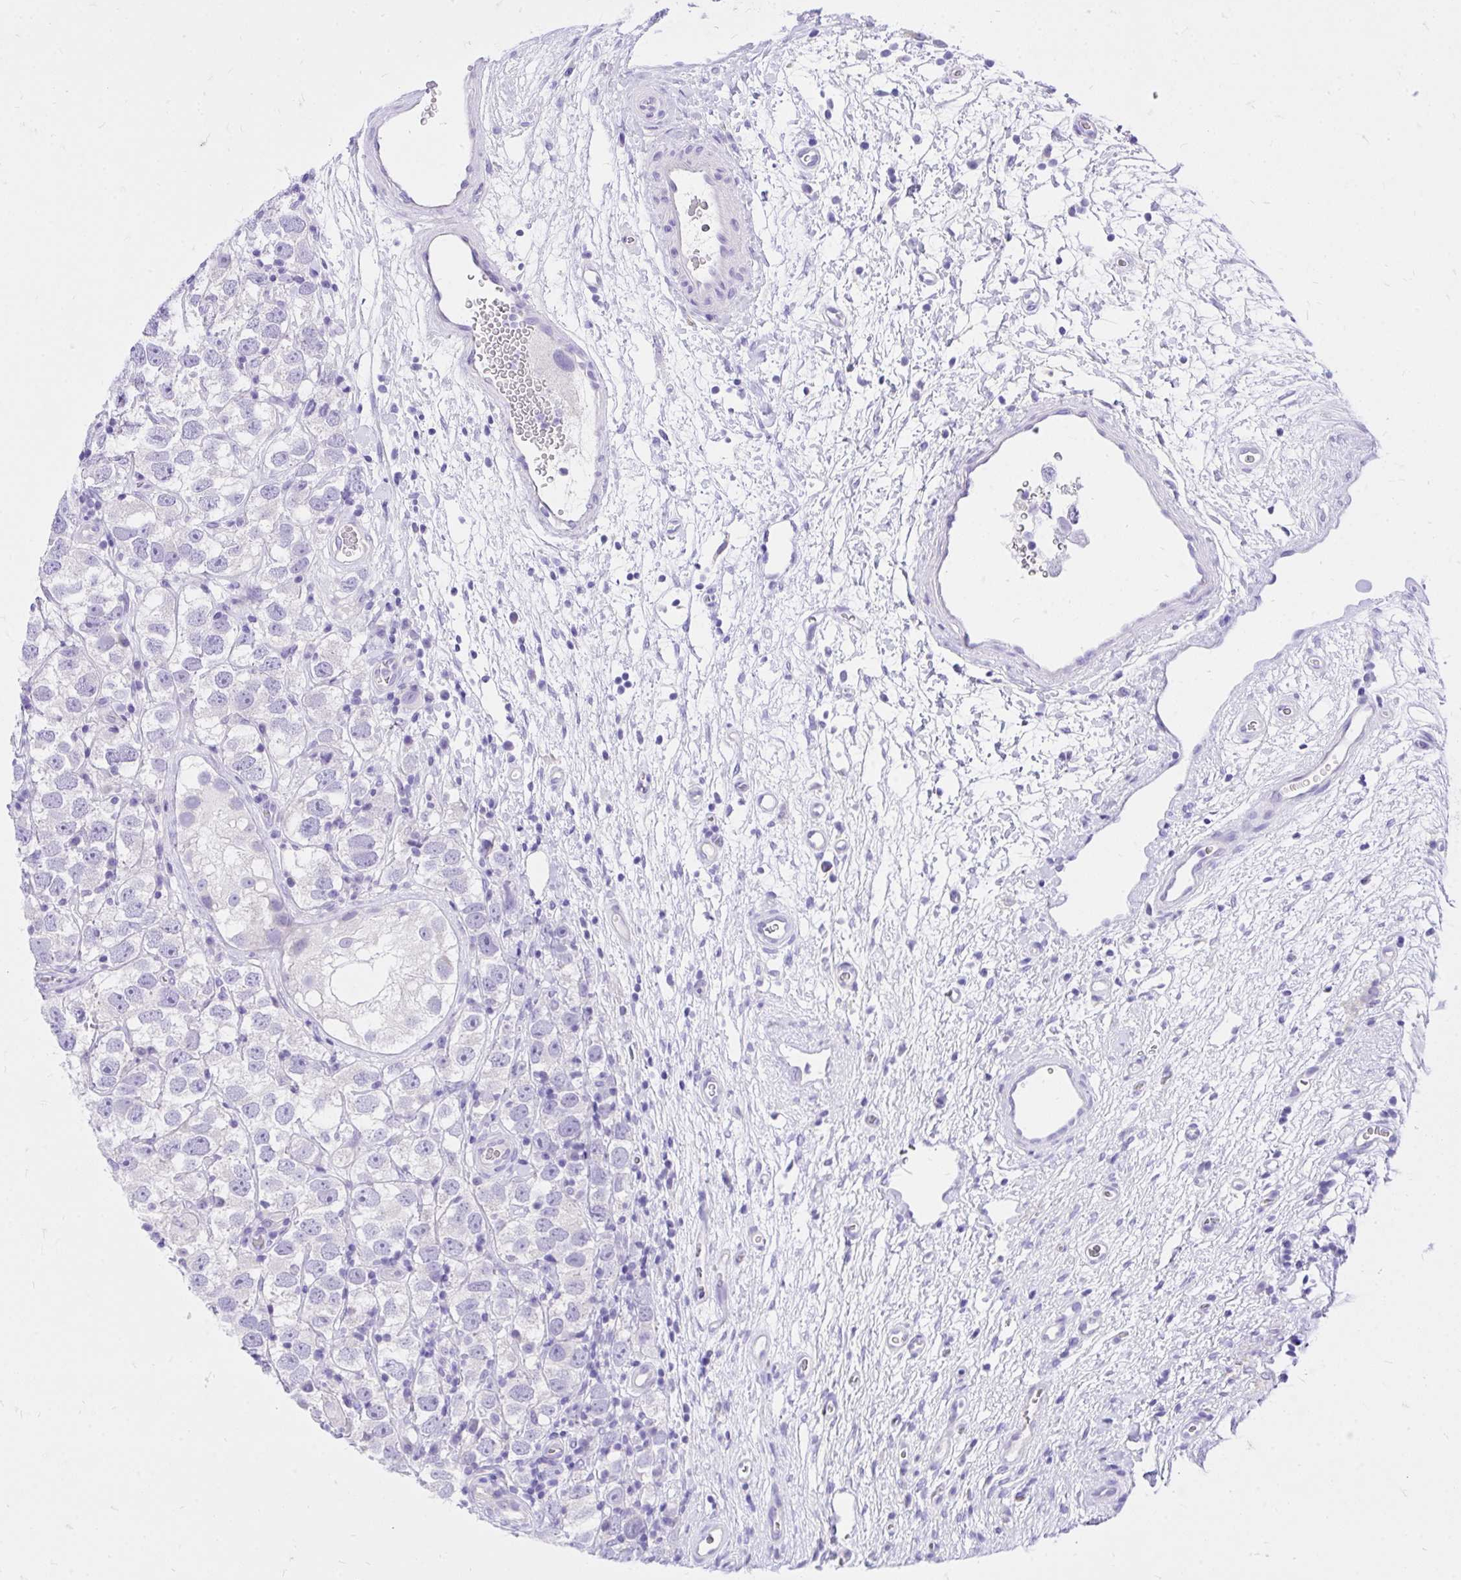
{"staining": {"intensity": "negative", "quantity": "none", "location": "none"}, "tissue": "testis cancer", "cell_type": "Tumor cells", "image_type": "cancer", "snomed": [{"axis": "morphology", "description": "Seminoma, NOS"}, {"axis": "topography", "description": "Testis"}], "caption": "High magnification brightfield microscopy of testis cancer (seminoma) stained with DAB (brown) and counterstained with hematoxylin (blue): tumor cells show no significant positivity.", "gene": "MON1A", "patient": {"sex": "male", "age": 26}}